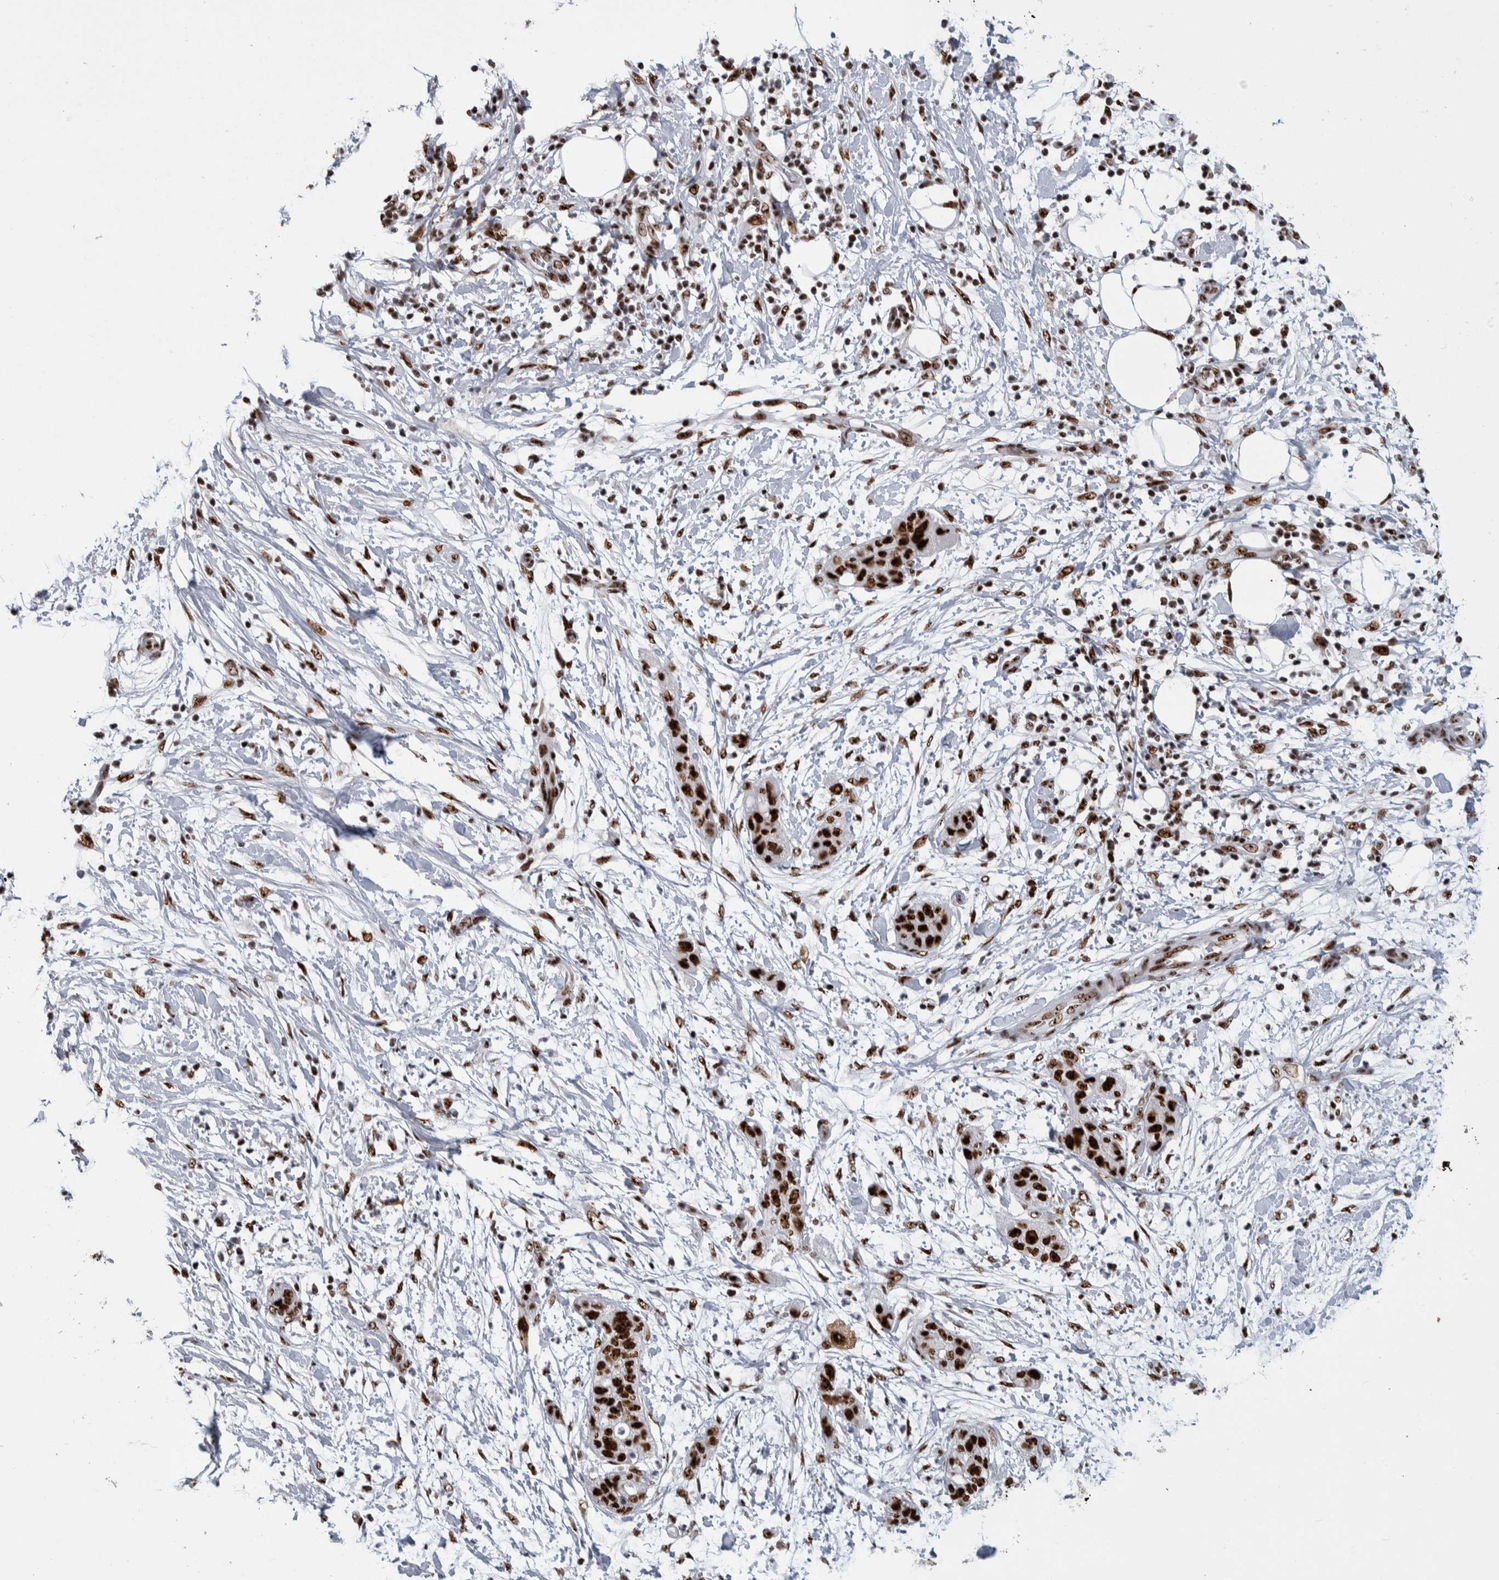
{"staining": {"intensity": "strong", "quantity": ">75%", "location": "nuclear"}, "tissue": "pancreatic cancer", "cell_type": "Tumor cells", "image_type": "cancer", "snomed": [{"axis": "morphology", "description": "Adenocarcinoma, NOS"}, {"axis": "topography", "description": "Pancreas"}], "caption": "High-magnification brightfield microscopy of pancreatic adenocarcinoma stained with DAB (brown) and counterstained with hematoxylin (blue). tumor cells exhibit strong nuclear staining is appreciated in approximately>75% of cells.", "gene": "NCL", "patient": {"sex": "female", "age": 78}}